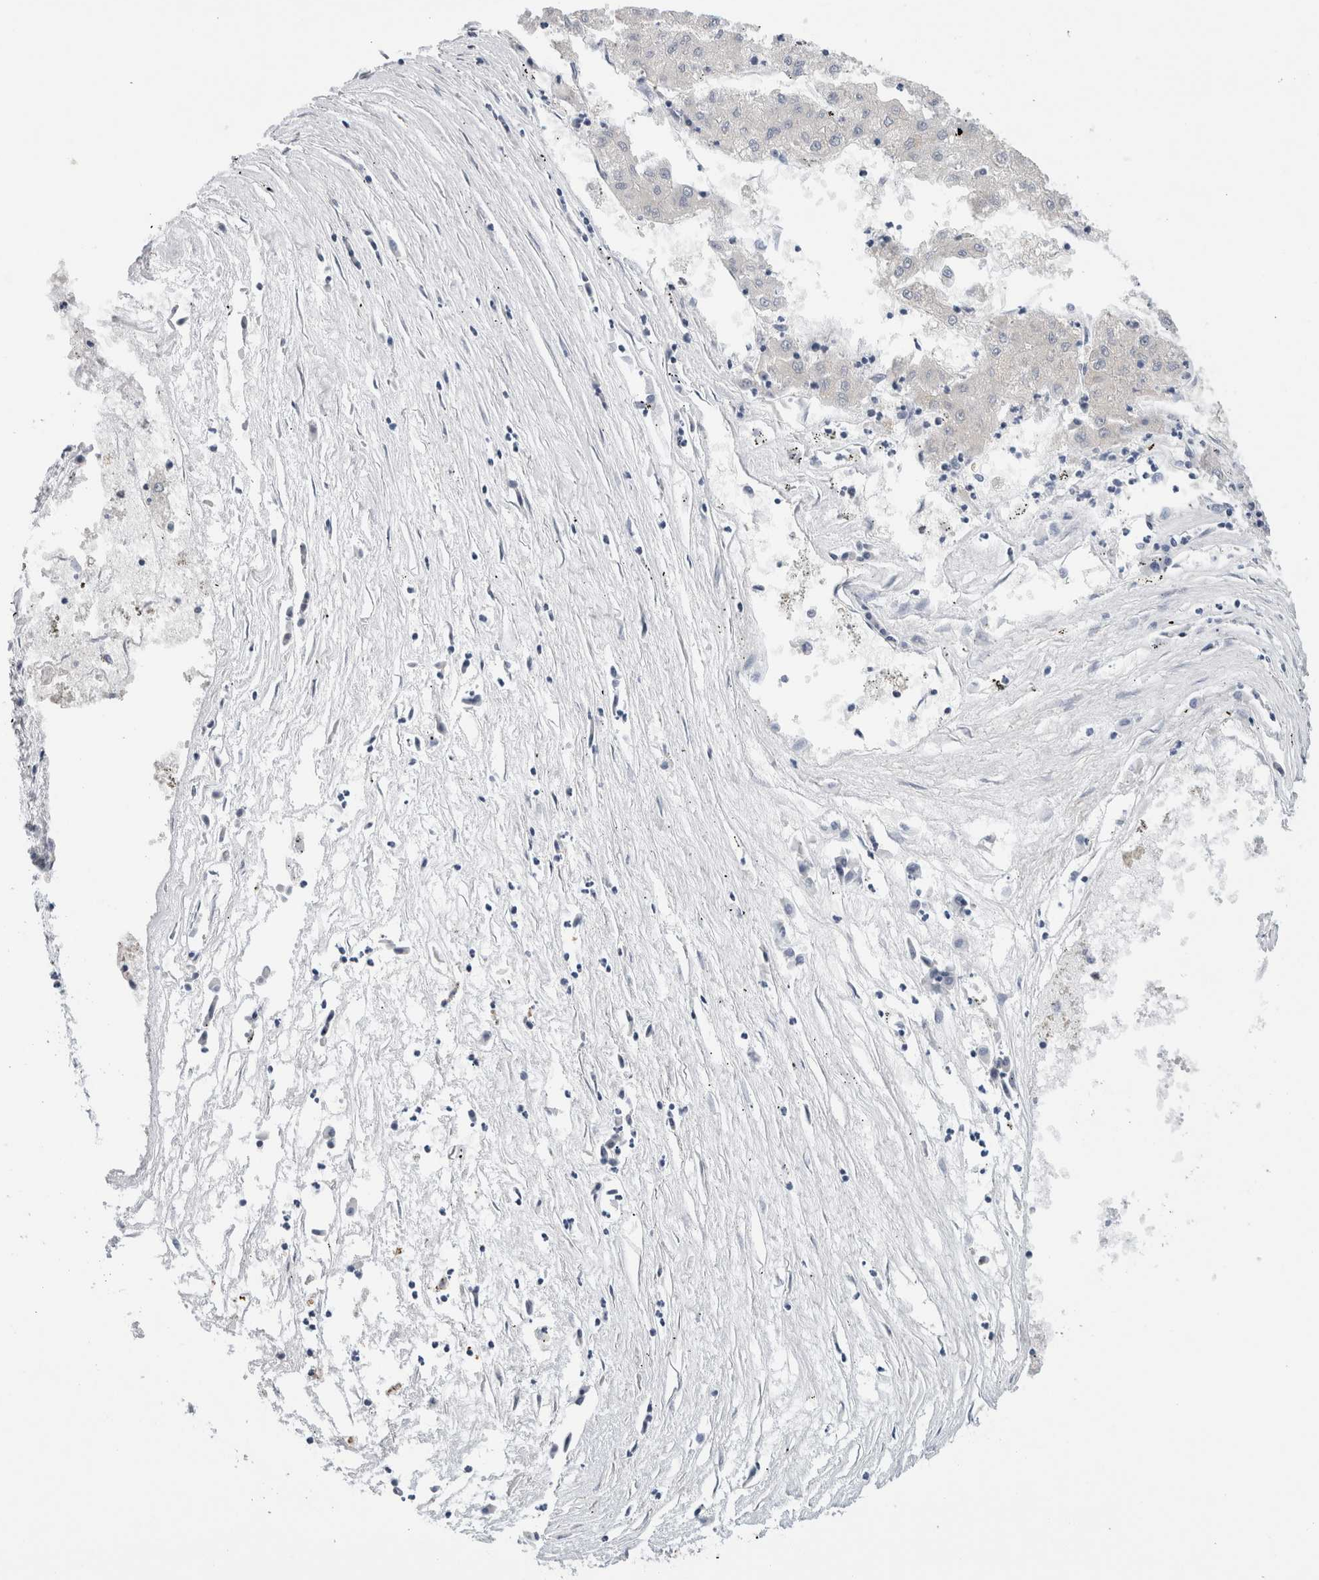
{"staining": {"intensity": "negative", "quantity": "none", "location": "none"}, "tissue": "liver cancer", "cell_type": "Tumor cells", "image_type": "cancer", "snomed": [{"axis": "morphology", "description": "Carcinoma, Hepatocellular, NOS"}, {"axis": "topography", "description": "Liver"}], "caption": "High magnification brightfield microscopy of liver cancer stained with DAB (brown) and counterstained with hematoxylin (blue): tumor cells show no significant positivity. (DAB (3,3'-diaminobenzidine) immunohistochemistry with hematoxylin counter stain).", "gene": "SLC20A2", "patient": {"sex": "male", "age": 72}}